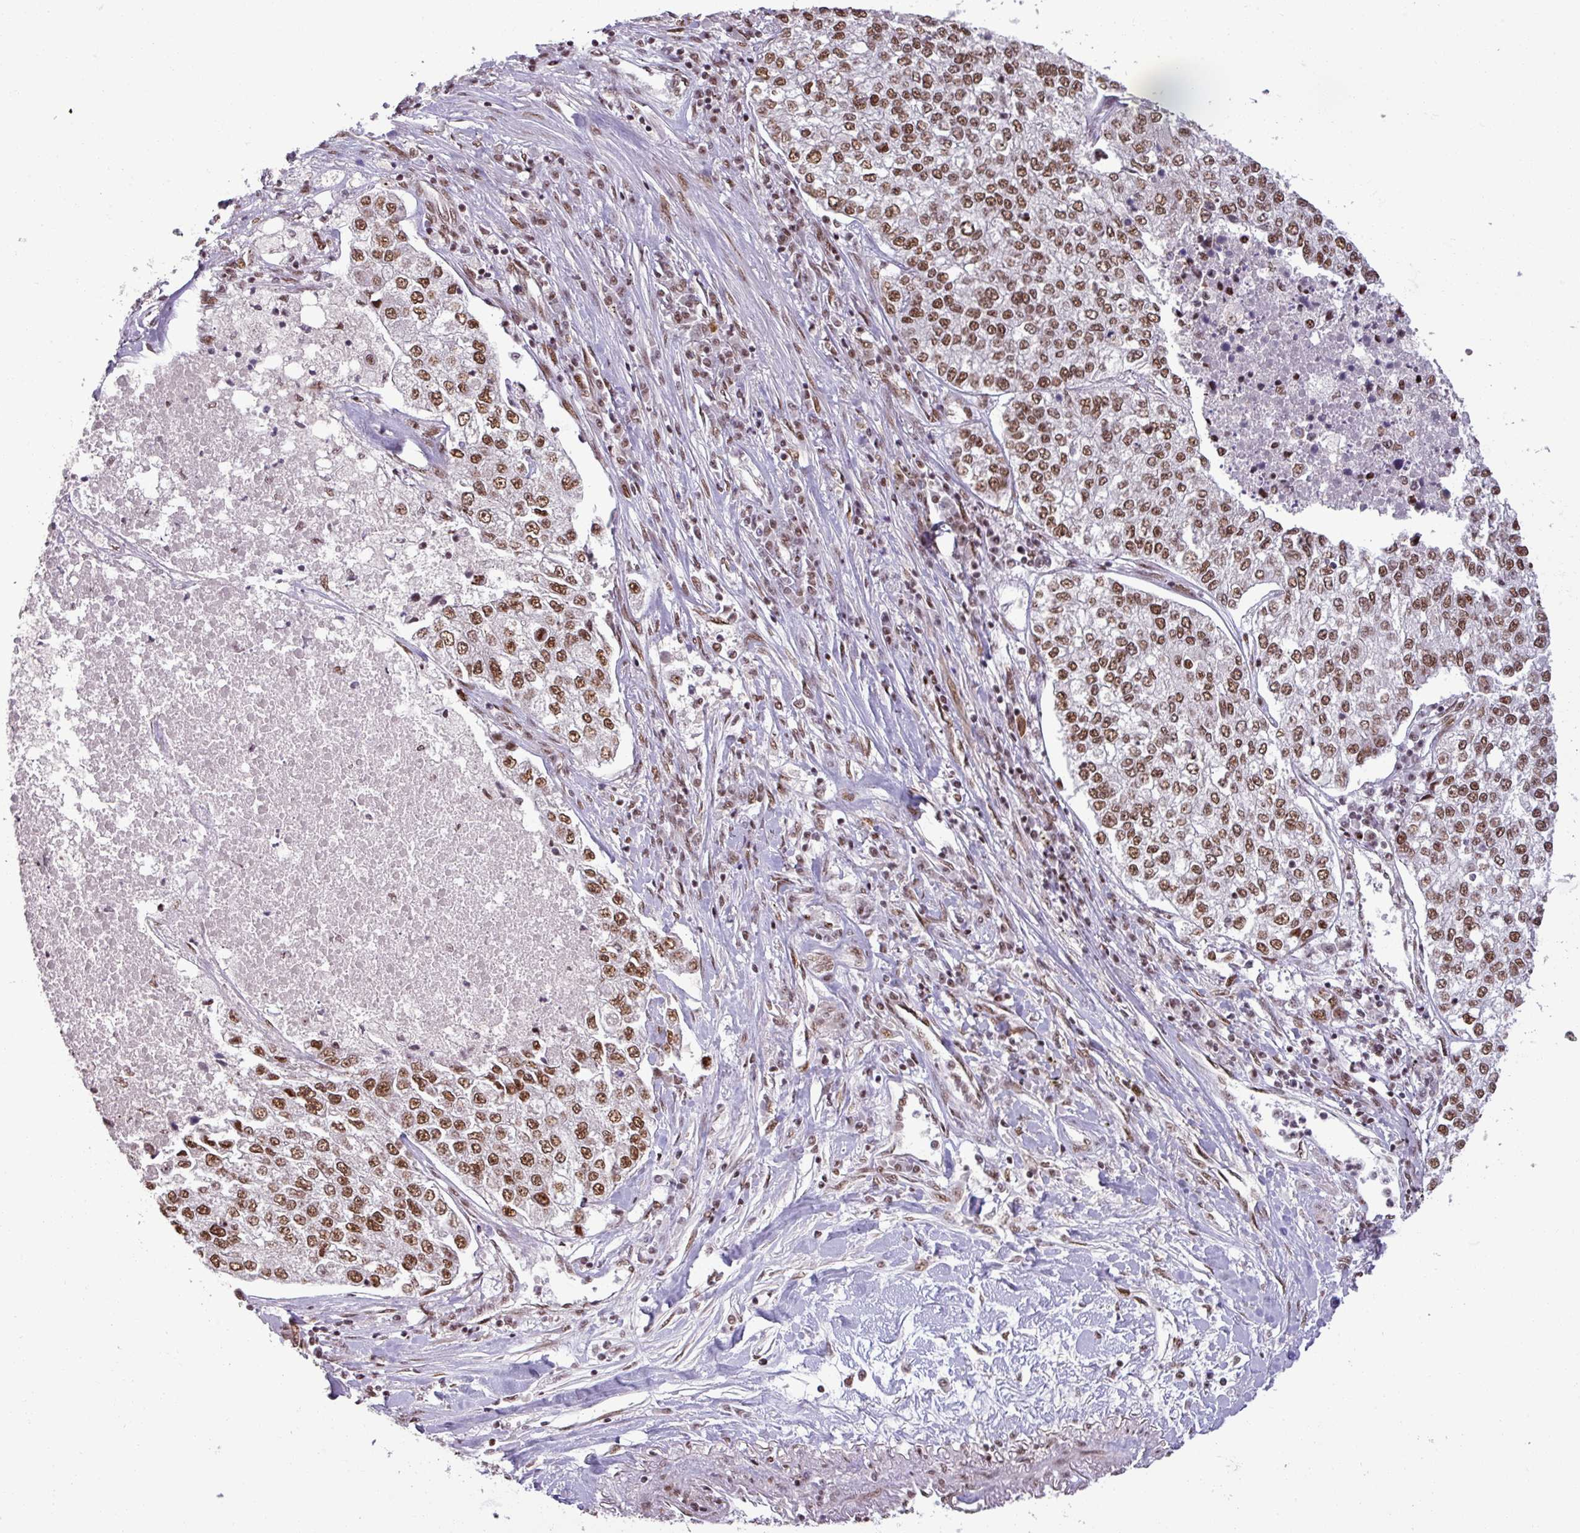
{"staining": {"intensity": "moderate", "quantity": ">75%", "location": "nuclear"}, "tissue": "lung cancer", "cell_type": "Tumor cells", "image_type": "cancer", "snomed": [{"axis": "morphology", "description": "Adenocarcinoma, NOS"}, {"axis": "topography", "description": "Lung"}], "caption": "IHC staining of adenocarcinoma (lung), which demonstrates medium levels of moderate nuclear expression in approximately >75% of tumor cells indicating moderate nuclear protein staining. The staining was performed using DAB (3,3'-diaminobenzidine) (brown) for protein detection and nuclei were counterstained in hematoxylin (blue).", "gene": "PTPN20", "patient": {"sex": "male", "age": 49}}